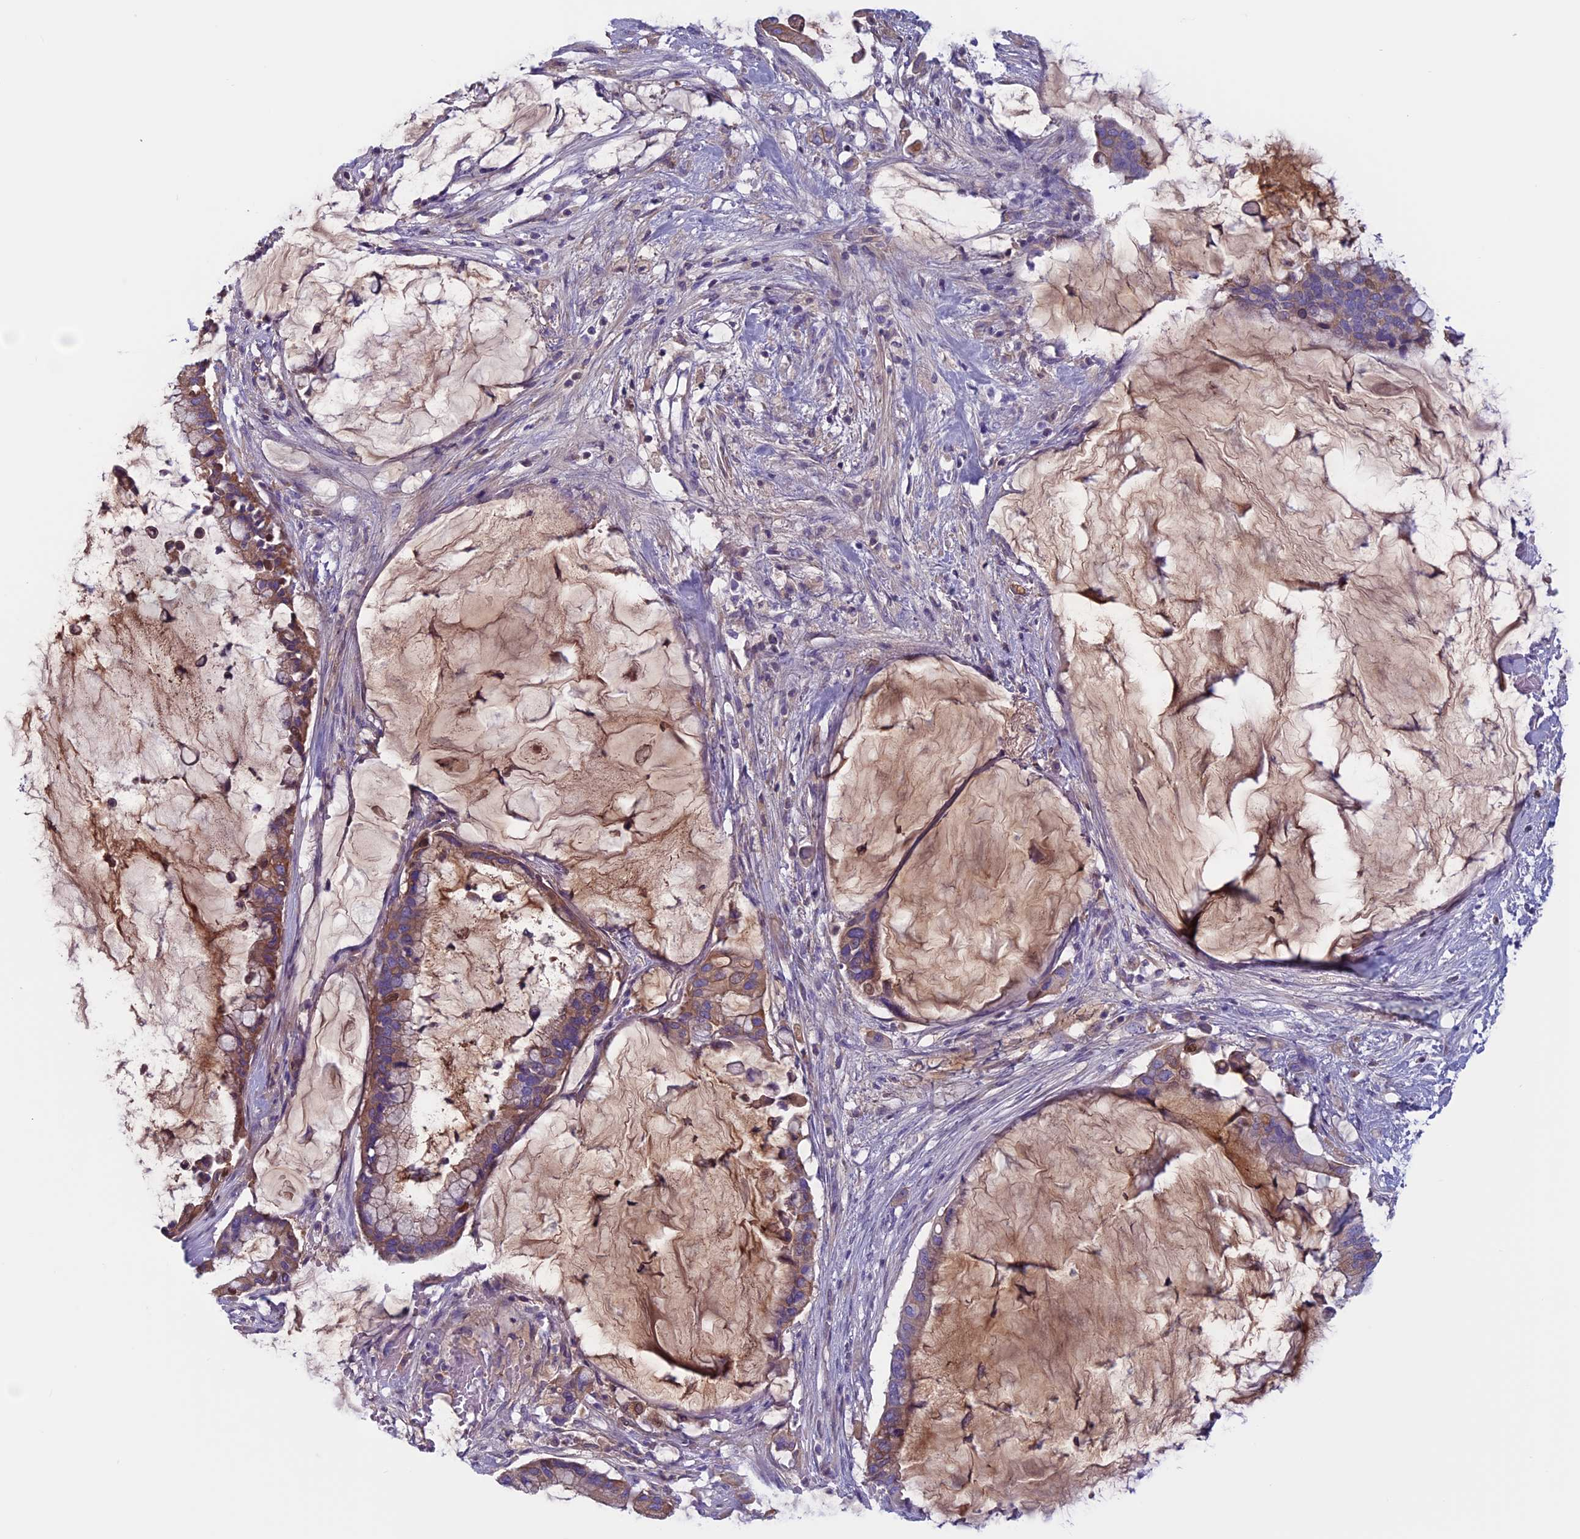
{"staining": {"intensity": "moderate", "quantity": "25%-75%", "location": "cytoplasmic/membranous"}, "tissue": "pancreatic cancer", "cell_type": "Tumor cells", "image_type": "cancer", "snomed": [{"axis": "morphology", "description": "Adenocarcinoma, NOS"}, {"axis": "topography", "description": "Pancreas"}], "caption": "Immunohistochemistry of human pancreatic adenocarcinoma displays medium levels of moderate cytoplasmic/membranous expression in approximately 25%-75% of tumor cells.", "gene": "ANGPTL2", "patient": {"sex": "male", "age": 41}}